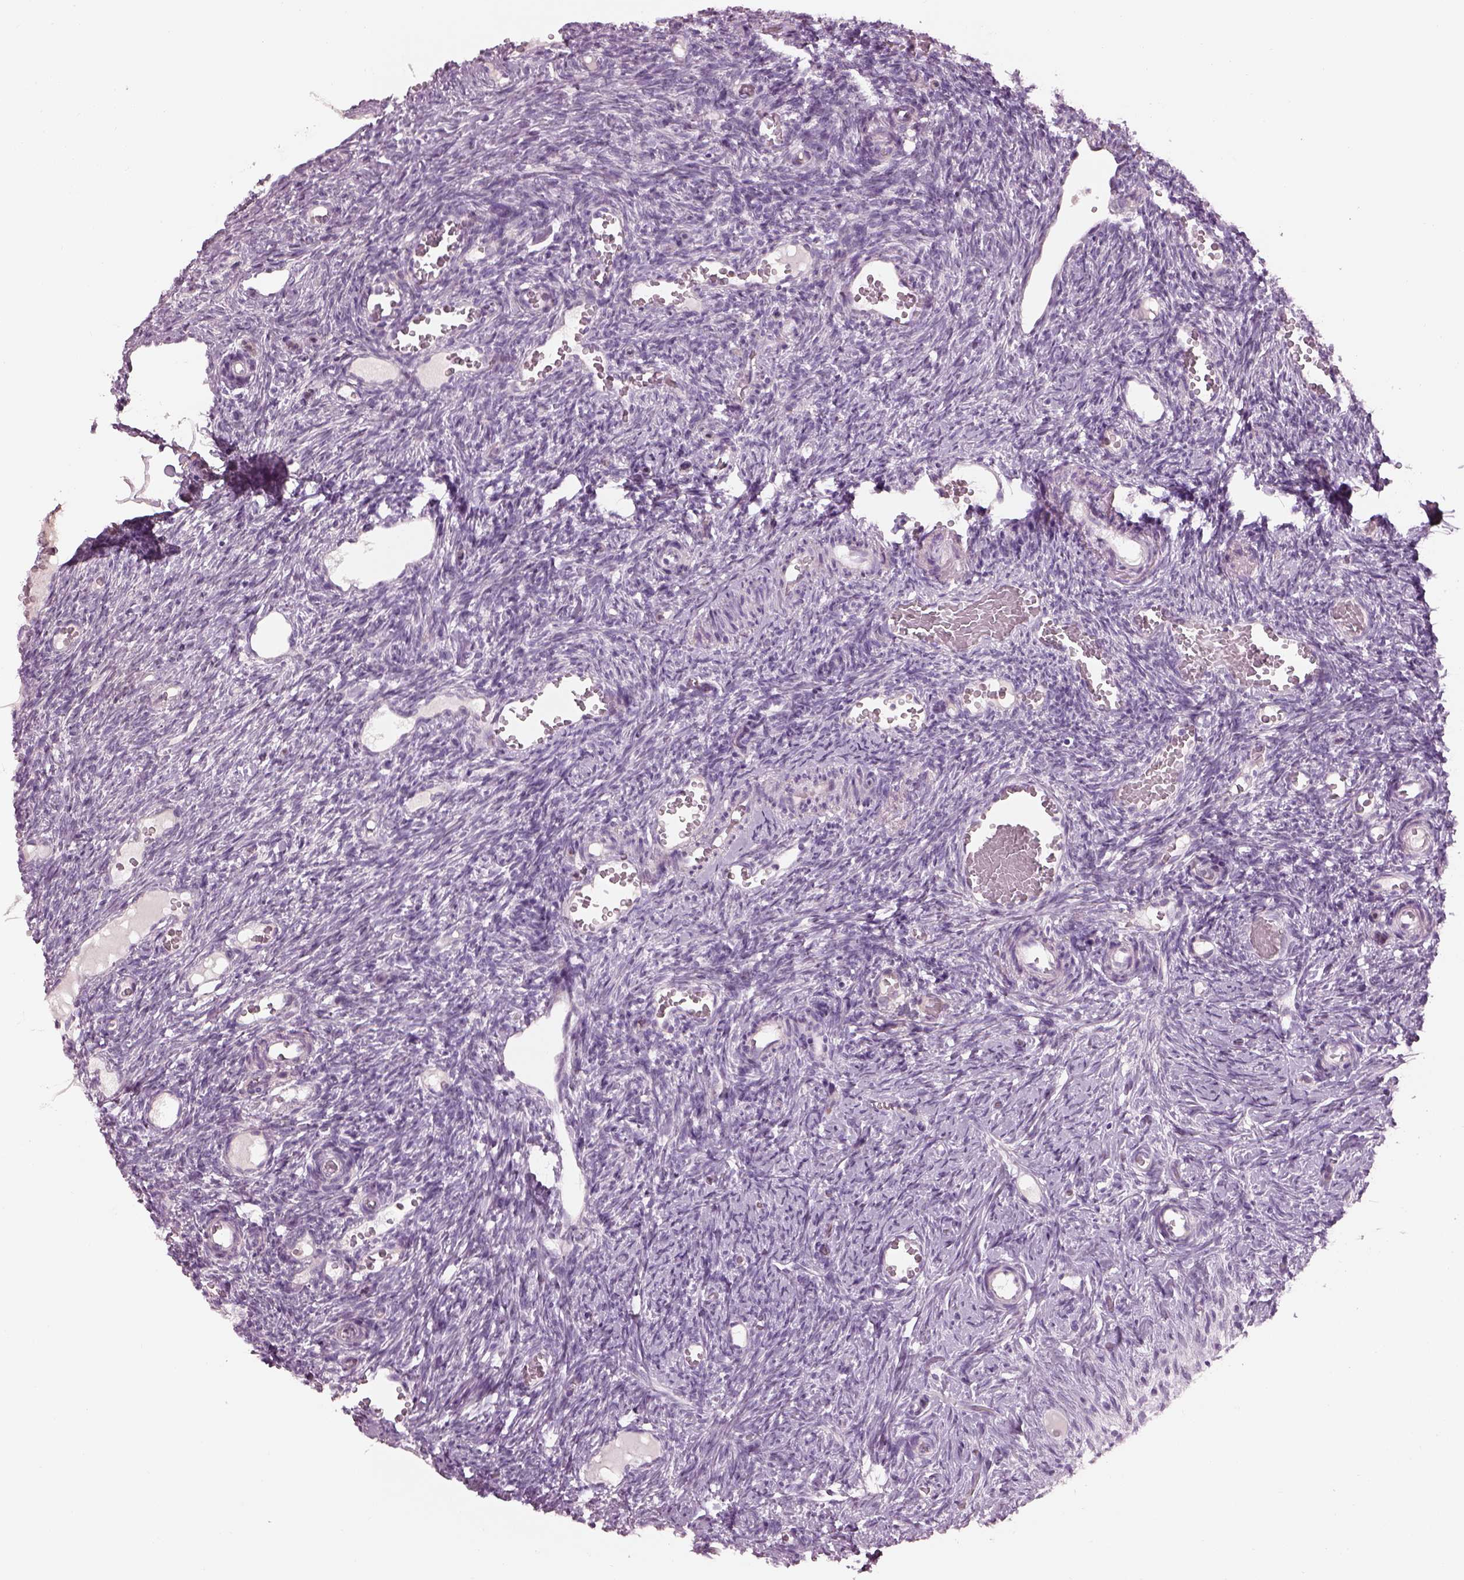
{"staining": {"intensity": "negative", "quantity": "none", "location": "none"}, "tissue": "ovary", "cell_type": "Ovarian stroma cells", "image_type": "normal", "snomed": [{"axis": "morphology", "description": "Normal tissue, NOS"}, {"axis": "topography", "description": "Ovary"}], "caption": "This is an immunohistochemistry (IHC) micrograph of benign ovary. There is no positivity in ovarian stroma cells.", "gene": "CACNG4", "patient": {"sex": "female", "age": 39}}